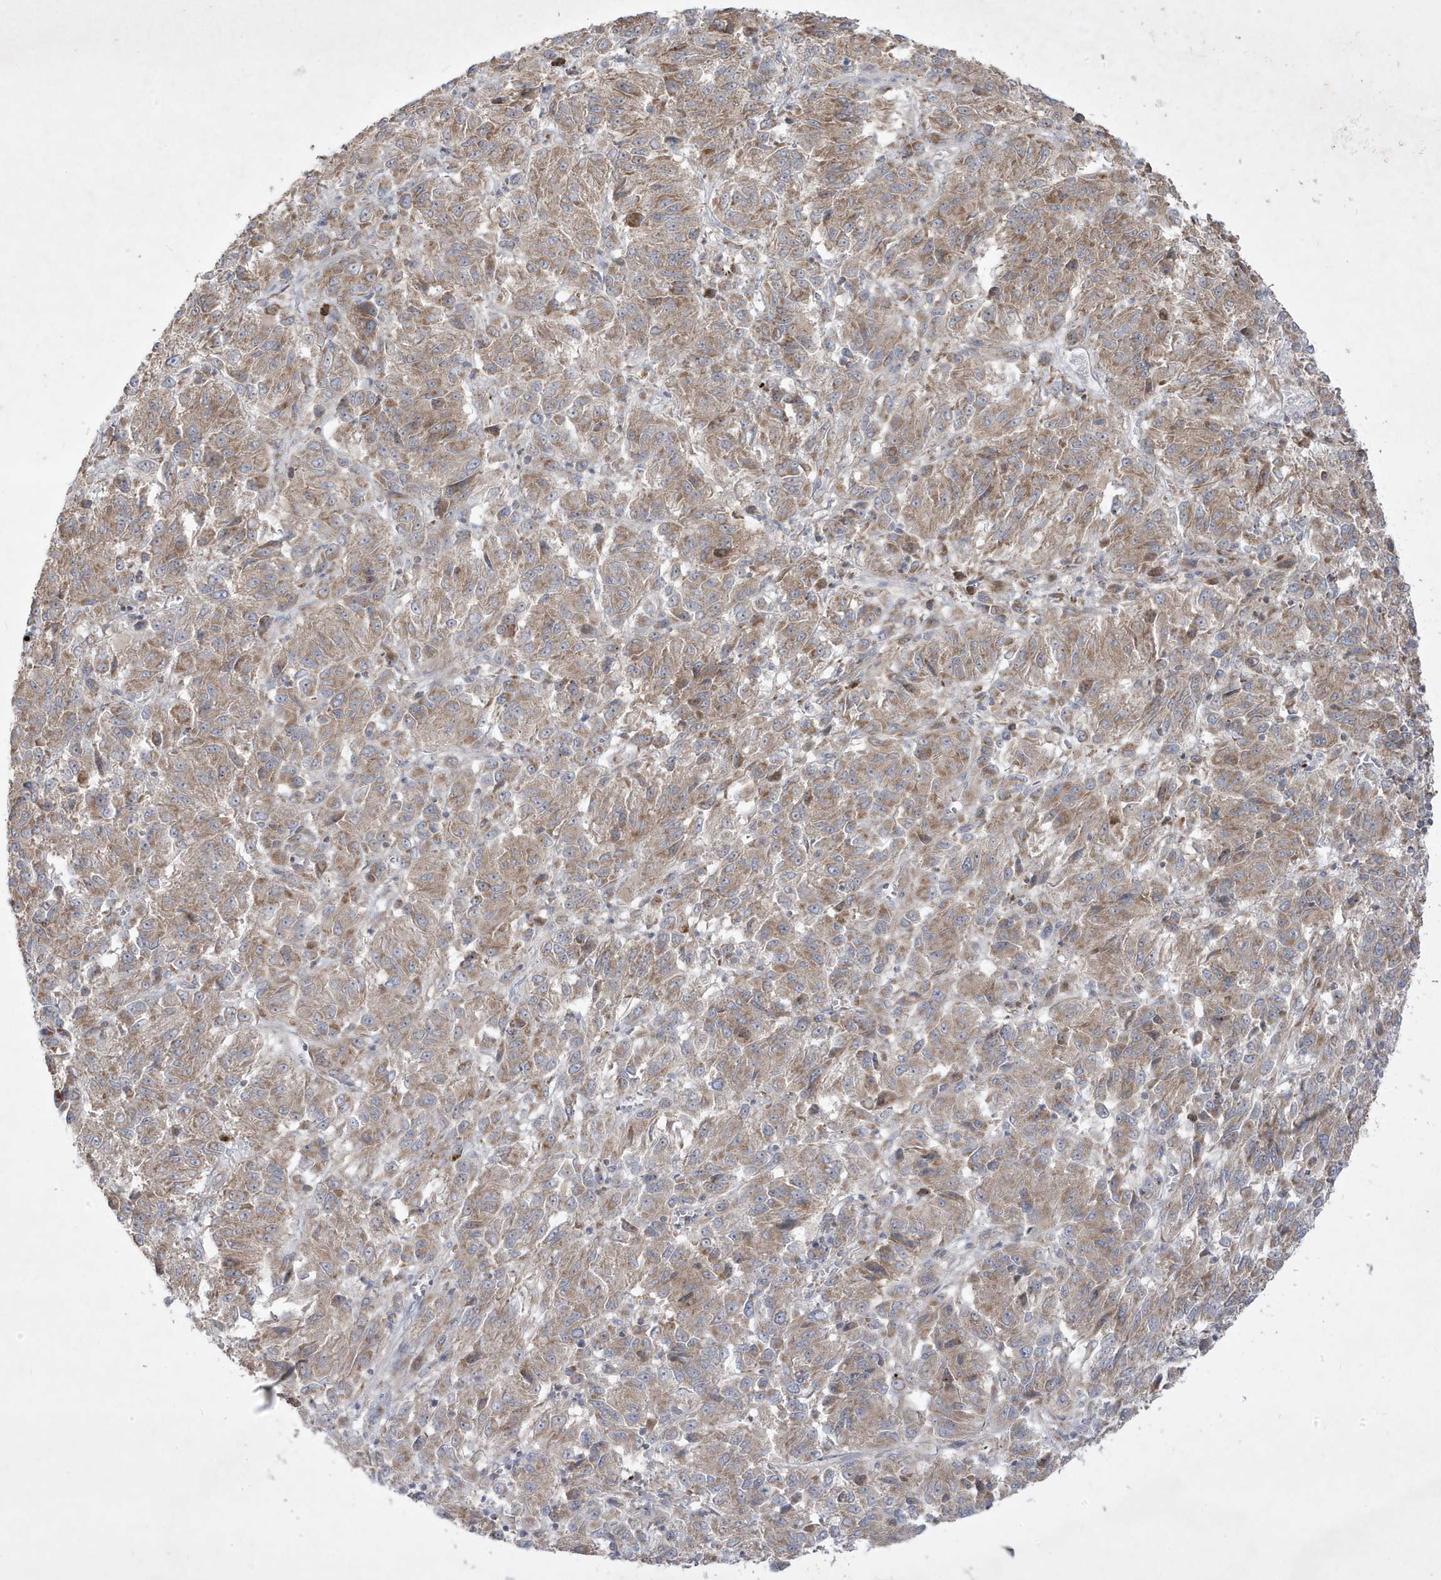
{"staining": {"intensity": "weak", "quantity": ">75%", "location": "cytoplasmic/membranous"}, "tissue": "melanoma", "cell_type": "Tumor cells", "image_type": "cancer", "snomed": [{"axis": "morphology", "description": "Malignant melanoma, Metastatic site"}, {"axis": "topography", "description": "Lung"}], "caption": "This is a histology image of immunohistochemistry staining of malignant melanoma (metastatic site), which shows weak positivity in the cytoplasmic/membranous of tumor cells.", "gene": "ADAMTSL3", "patient": {"sex": "male", "age": 64}}